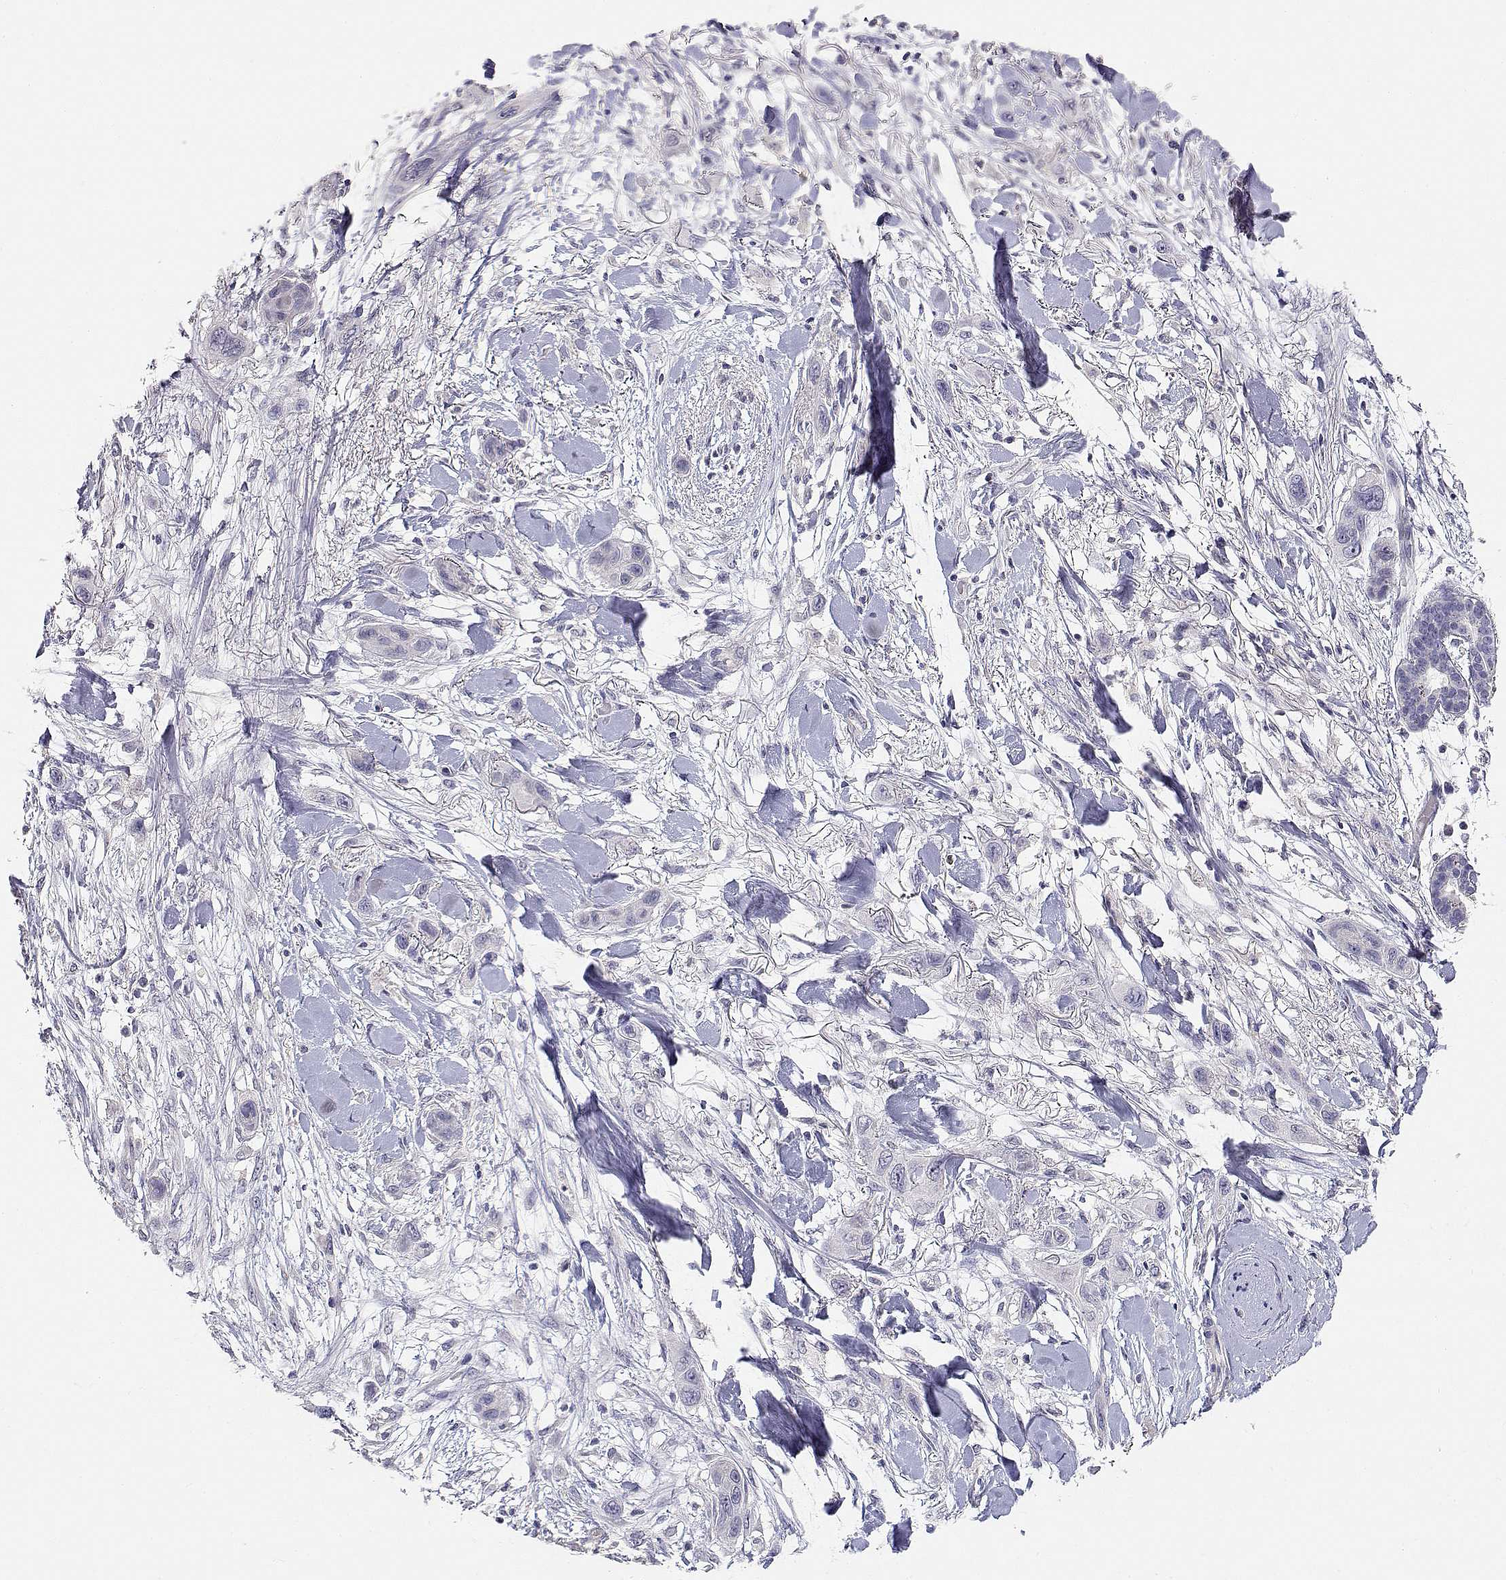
{"staining": {"intensity": "negative", "quantity": "none", "location": "none"}, "tissue": "skin cancer", "cell_type": "Tumor cells", "image_type": "cancer", "snomed": [{"axis": "morphology", "description": "Squamous cell carcinoma, NOS"}, {"axis": "topography", "description": "Skin"}], "caption": "Tumor cells are negative for protein expression in human squamous cell carcinoma (skin).", "gene": "ADA", "patient": {"sex": "male", "age": 79}}